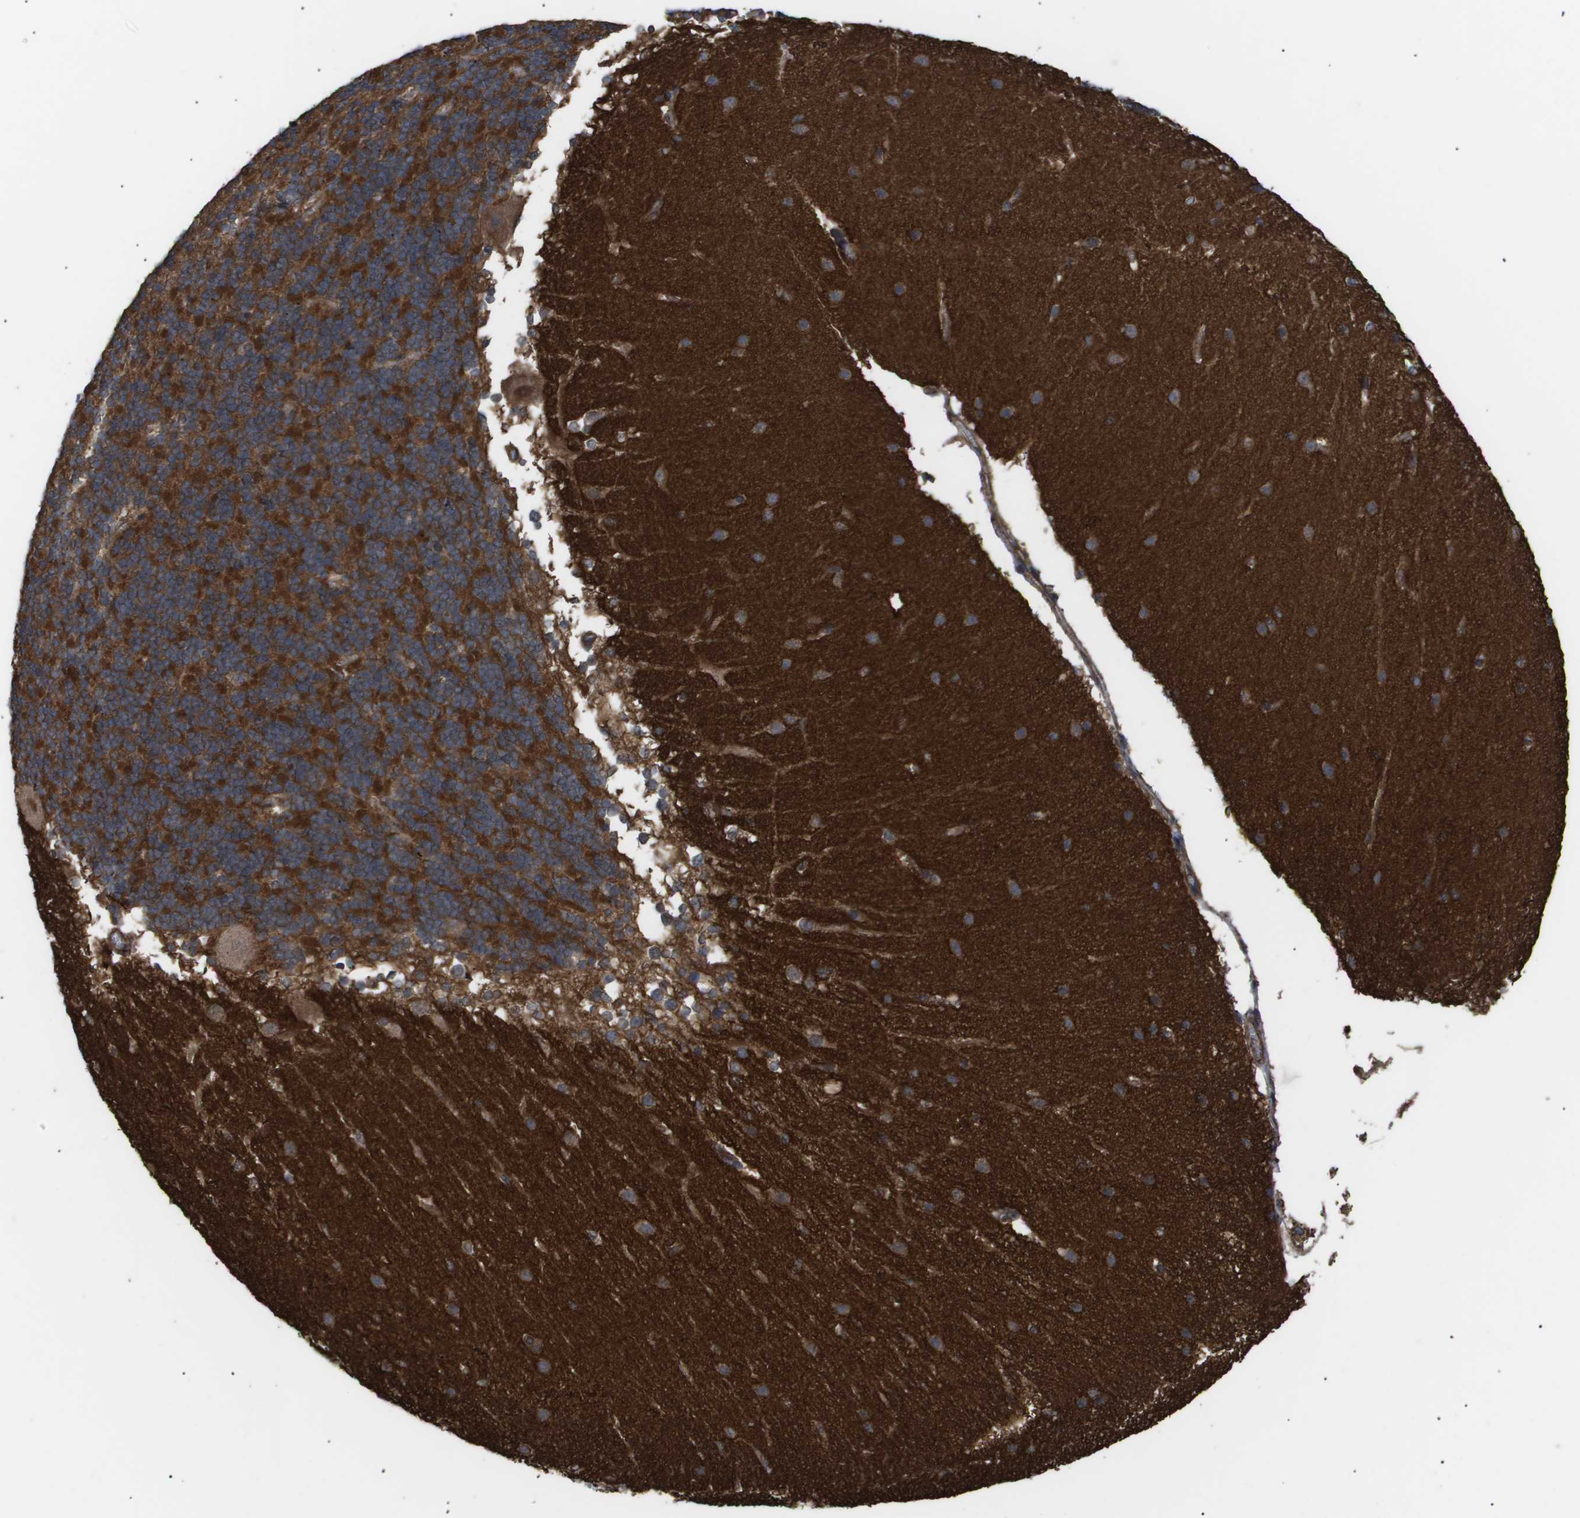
{"staining": {"intensity": "strong", "quantity": ">75%", "location": "cytoplasmic/membranous"}, "tissue": "cerebellum", "cell_type": "Cells in granular layer", "image_type": "normal", "snomed": [{"axis": "morphology", "description": "Normal tissue, NOS"}, {"axis": "topography", "description": "Cerebellum"}], "caption": "Cerebellum stained with a brown dye reveals strong cytoplasmic/membranous positive positivity in about >75% of cells in granular layer.", "gene": "CUL5", "patient": {"sex": "female", "age": 19}}